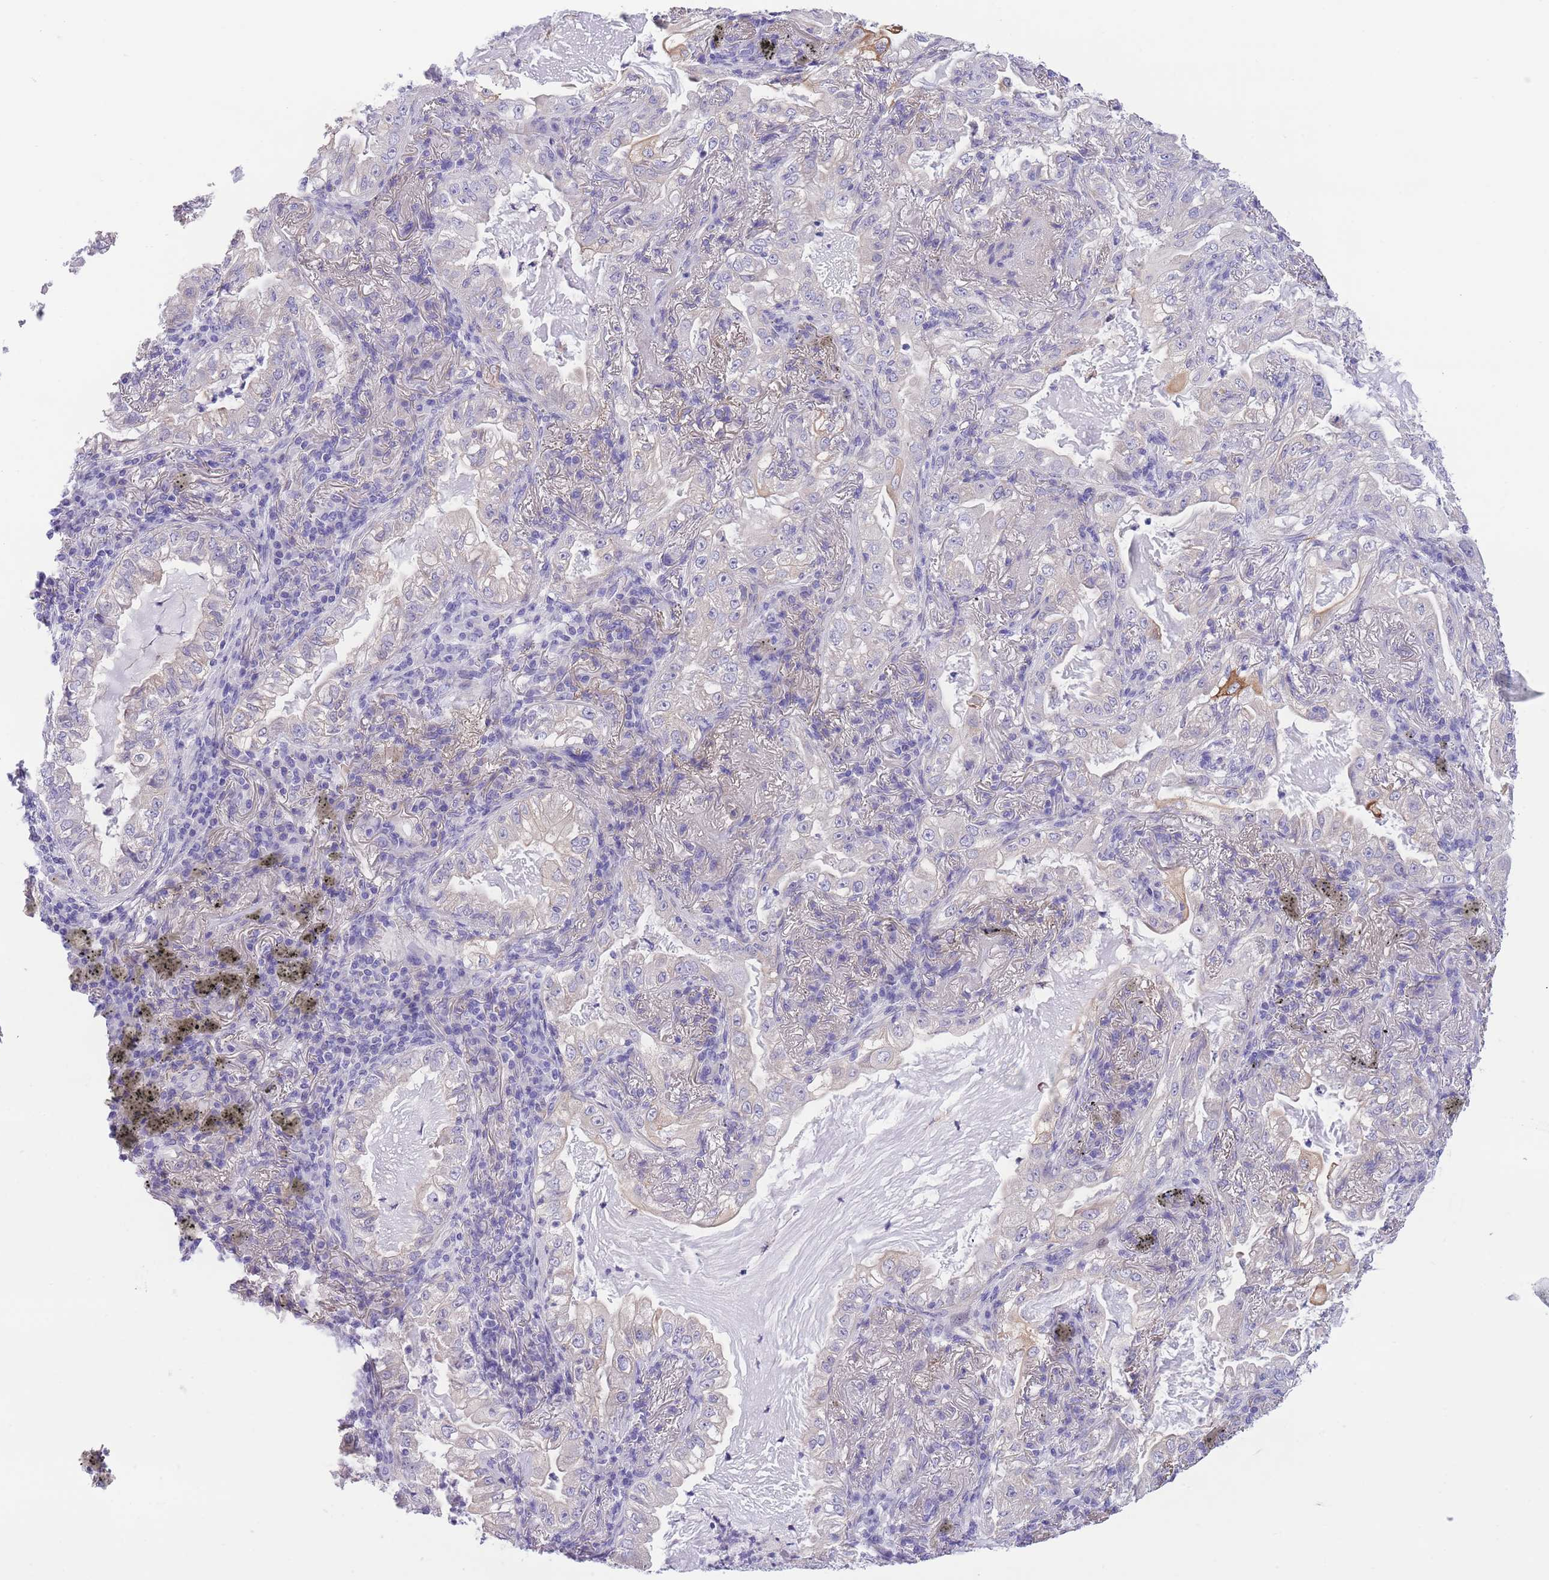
{"staining": {"intensity": "negative", "quantity": "none", "location": "none"}, "tissue": "lung cancer", "cell_type": "Tumor cells", "image_type": "cancer", "snomed": [{"axis": "morphology", "description": "Adenocarcinoma, NOS"}, {"axis": "topography", "description": "Lung"}], "caption": "Photomicrograph shows no significant protein positivity in tumor cells of adenocarcinoma (lung).", "gene": "RAI2", "patient": {"sex": "female", "age": 73}}